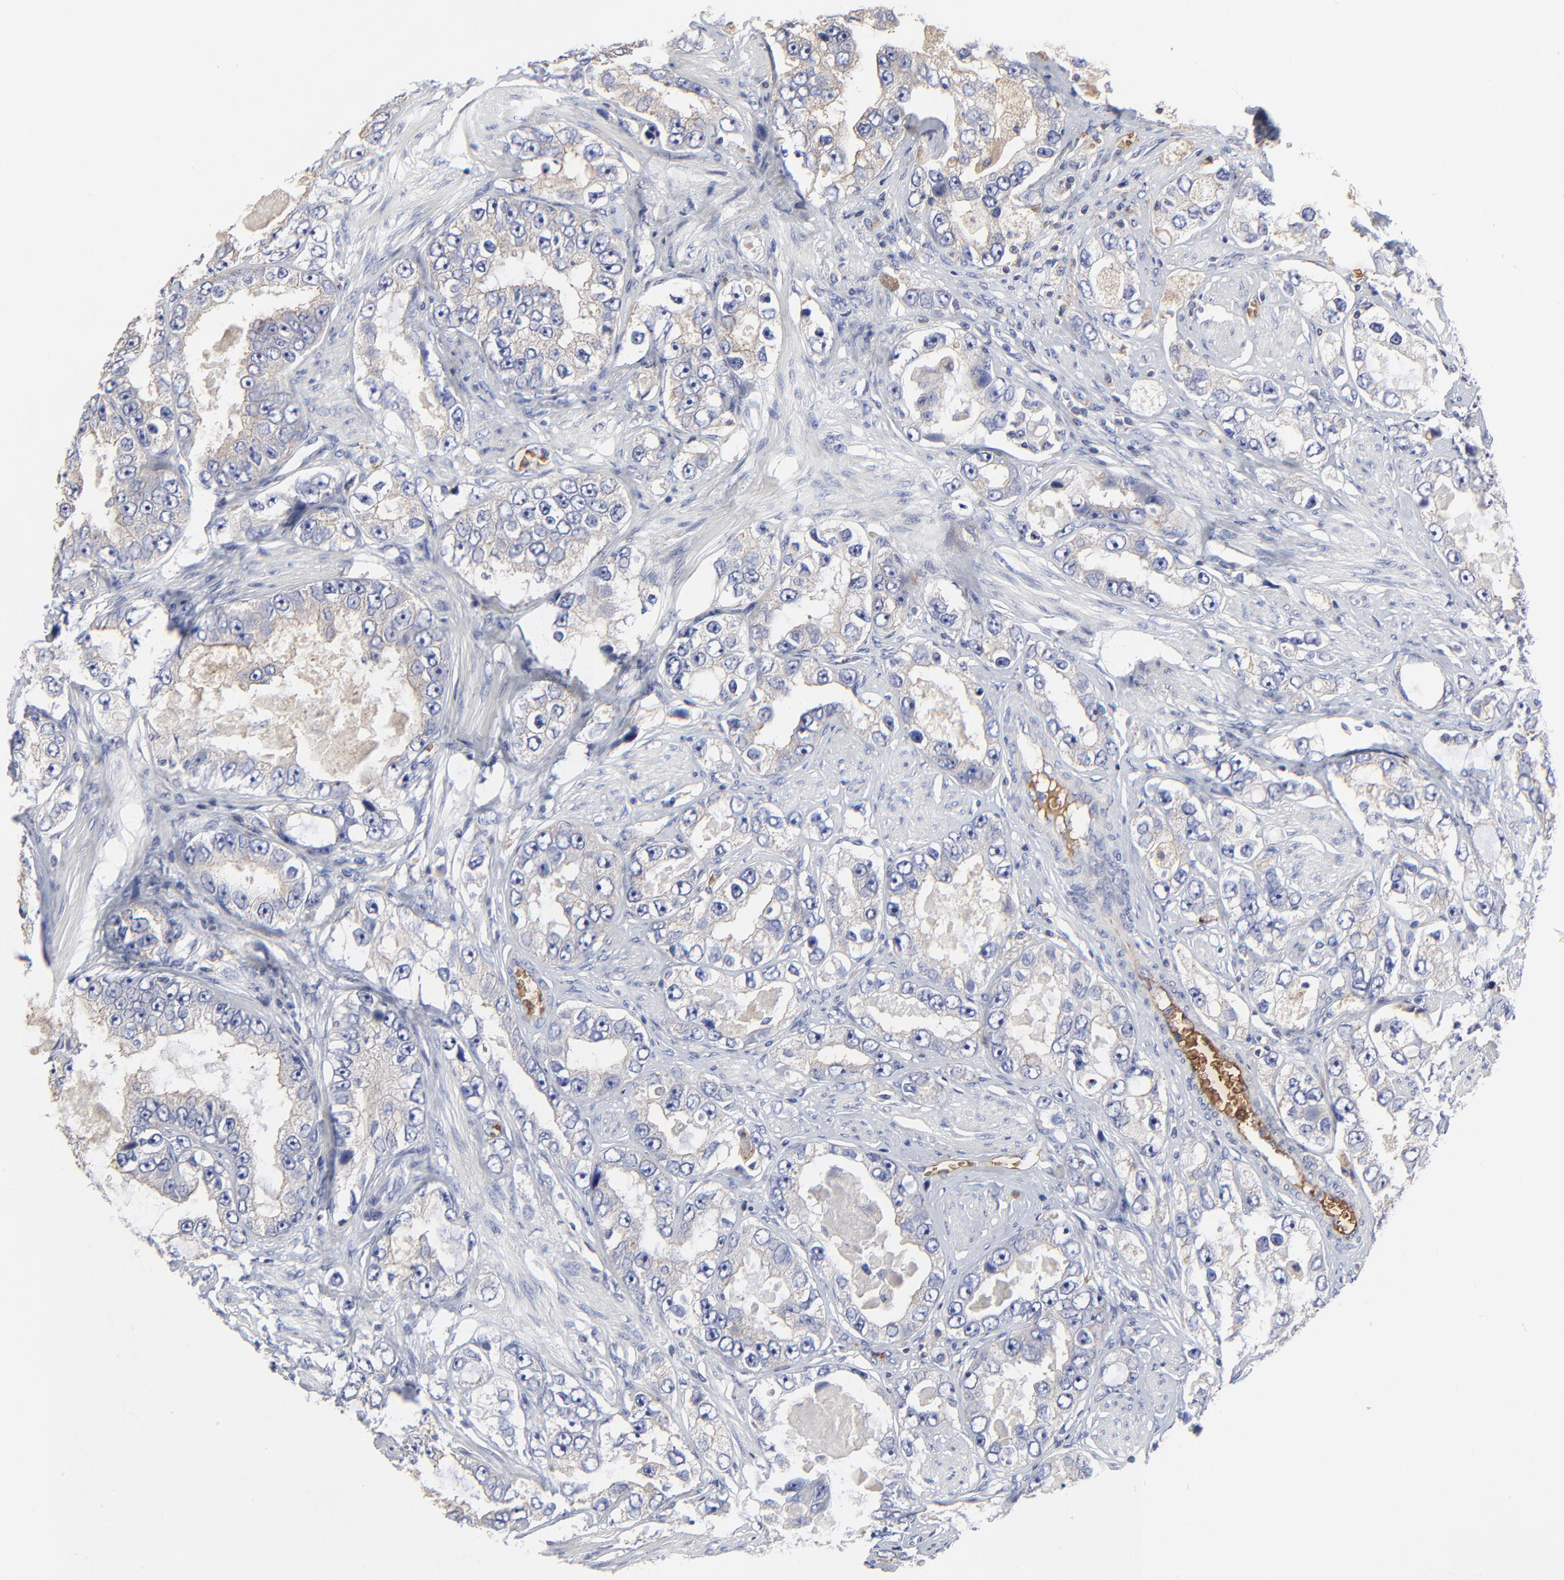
{"staining": {"intensity": "weak", "quantity": "<25%", "location": "cytoplasmic/membranous"}, "tissue": "prostate cancer", "cell_type": "Tumor cells", "image_type": "cancer", "snomed": [{"axis": "morphology", "description": "Adenocarcinoma, High grade"}, {"axis": "topography", "description": "Prostate"}], "caption": "A photomicrograph of human adenocarcinoma (high-grade) (prostate) is negative for staining in tumor cells.", "gene": "PAG1", "patient": {"sex": "male", "age": 63}}